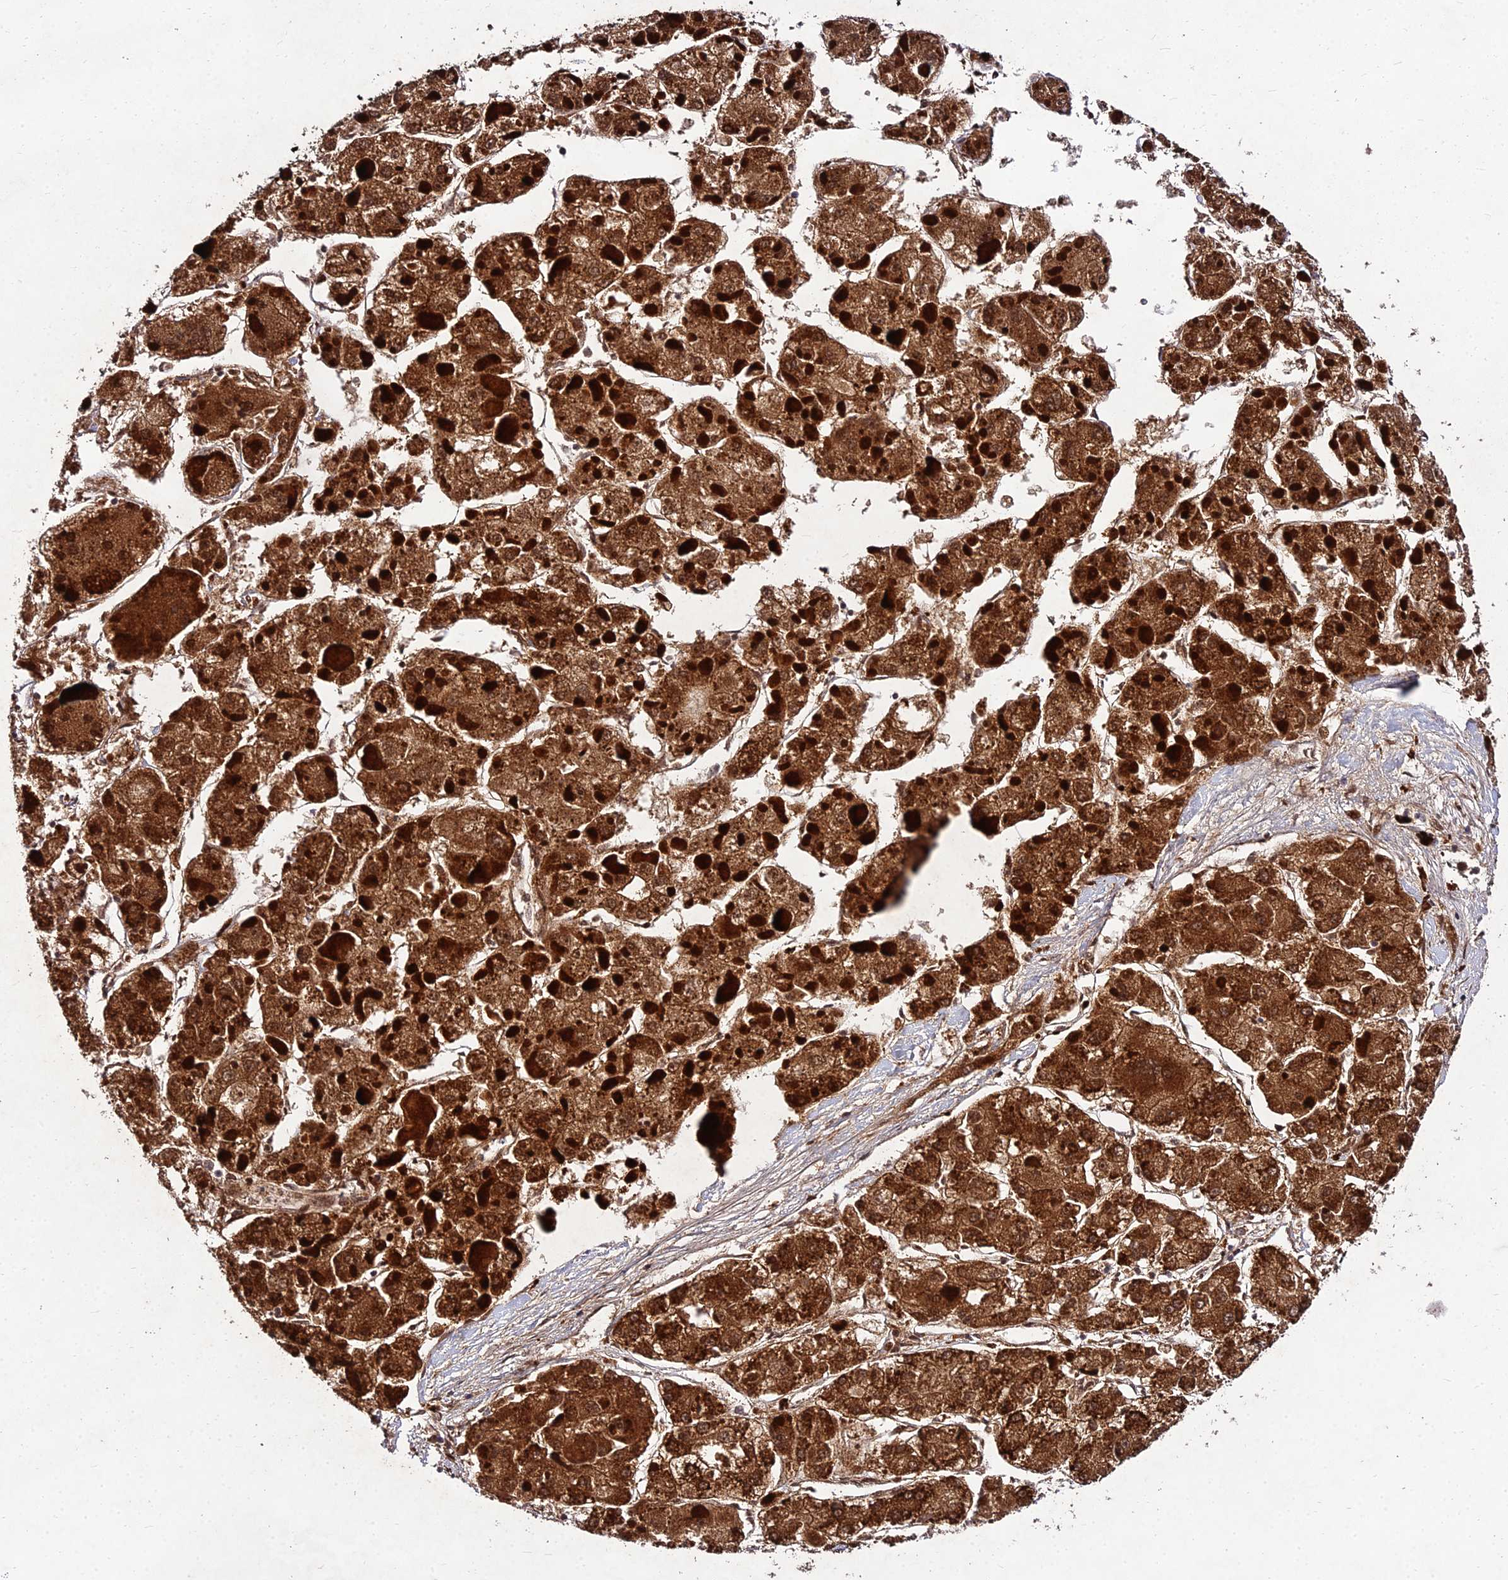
{"staining": {"intensity": "strong", "quantity": ">75%", "location": "cytoplasmic/membranous,nuclear"}, "tissue": "liver cancer", "cell_type": "Tumor cells", "image_type": "cancer", "snomed": [{"axis": "morphology", "description": "Carcinoma, Hepatocellular, NOS"}, {"axis": "topography", "description": "Liver"}], "caption": "Liver cancer (hepatocellular carcinoma) stained with a brown dye displays strong cytoplasmic/membranous and nuclear positive positivity in about >75% of tumor cells.", "gene": "MKKS", "patient": {"sex": "female", "age": 73}}